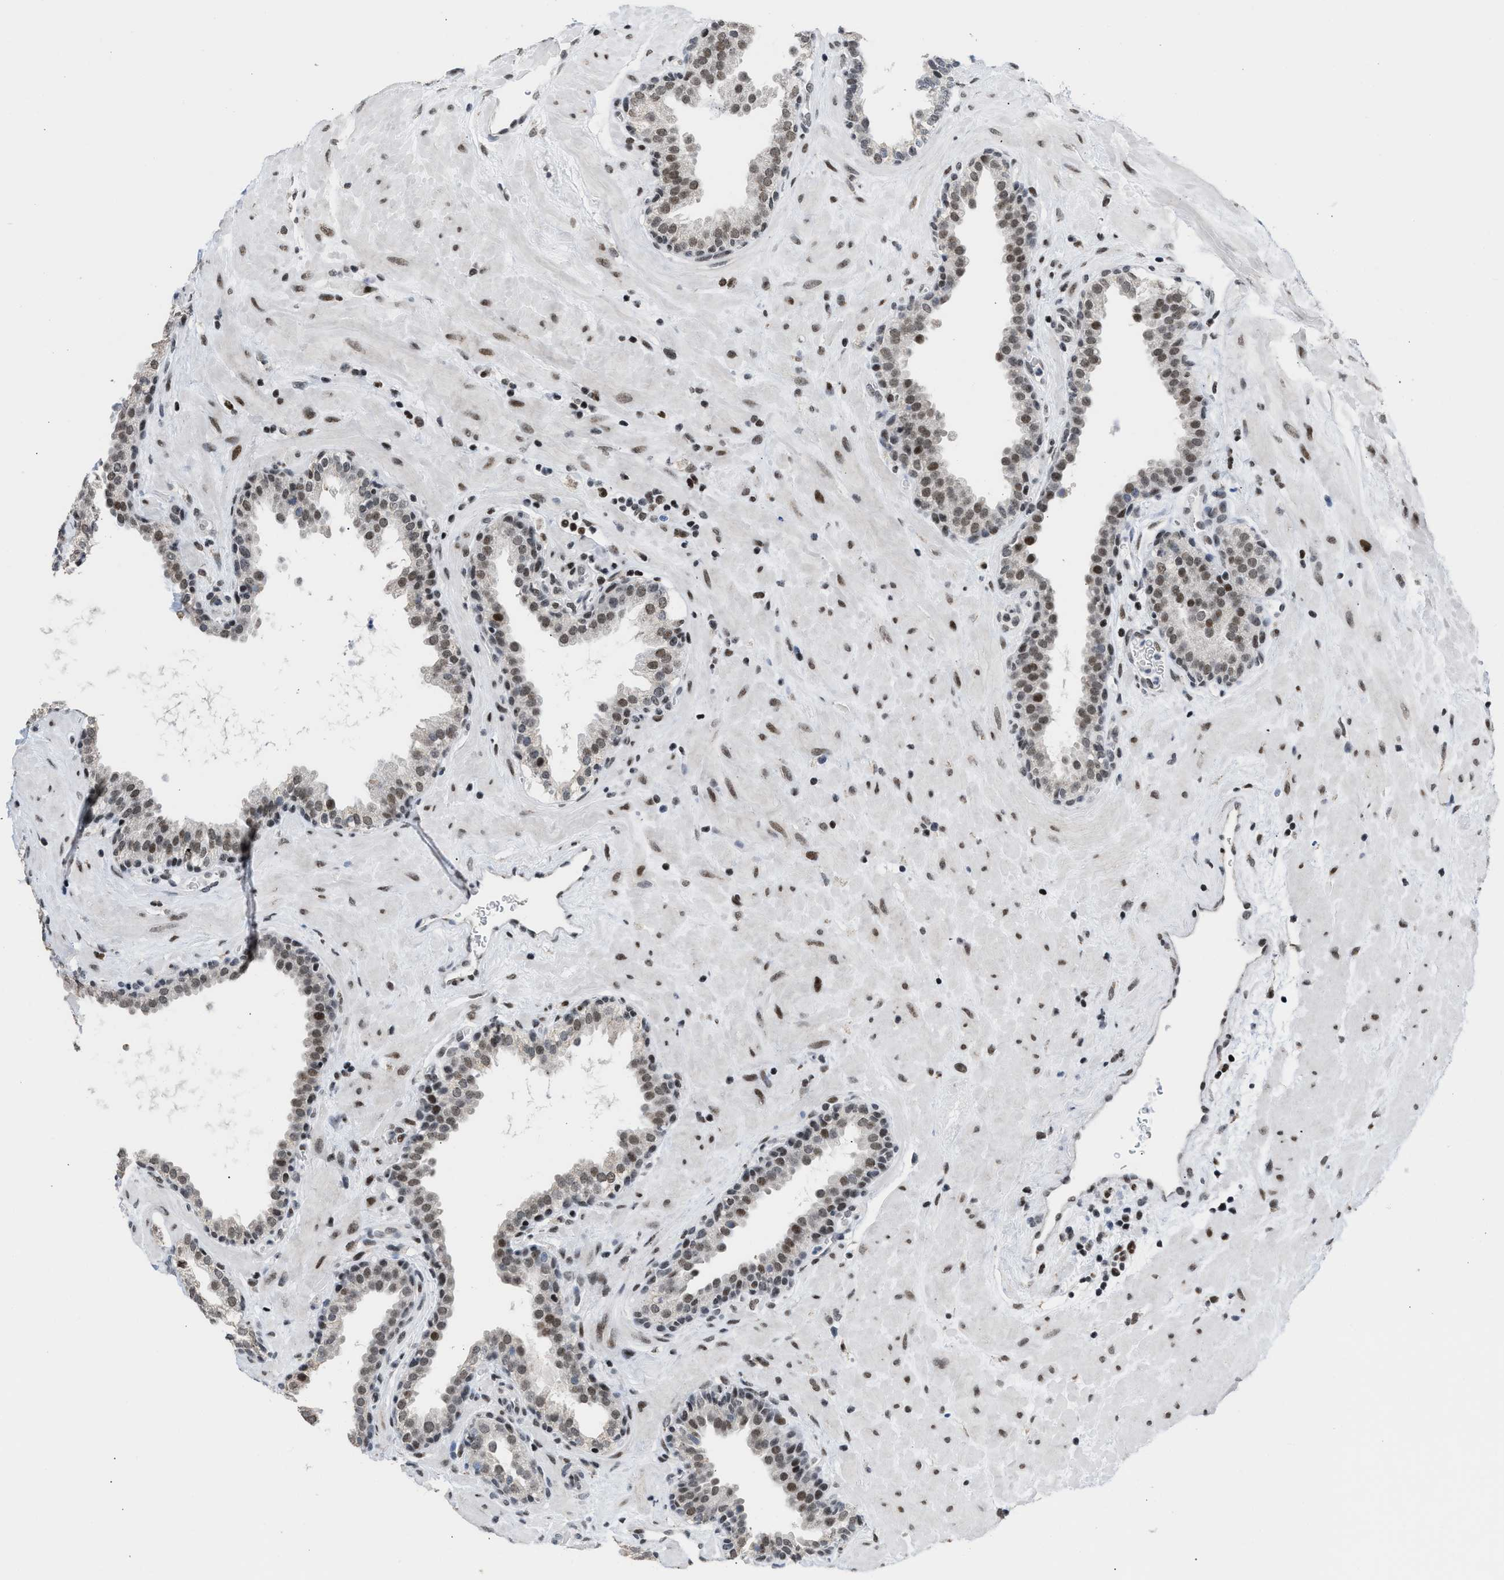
{"staining": {"intensity": "moderate", "quantity": ">75%", "location": "nuclear"}, "tissue": "prostate", "cell_type": "Glandular cells", "image_type": "normal", "snomed": [{"axis": "morphology", "description": "Normal tissue, NOS"}, {"axis": "topography", "description": "Prostate"}], "caption": "This image displays IHC staining of benign prostate, with medium moderate nuclear expression in about >75% of glandular cells.", "gene": "TERF2IP", "patient": {"sex": "male", "age": 51}}